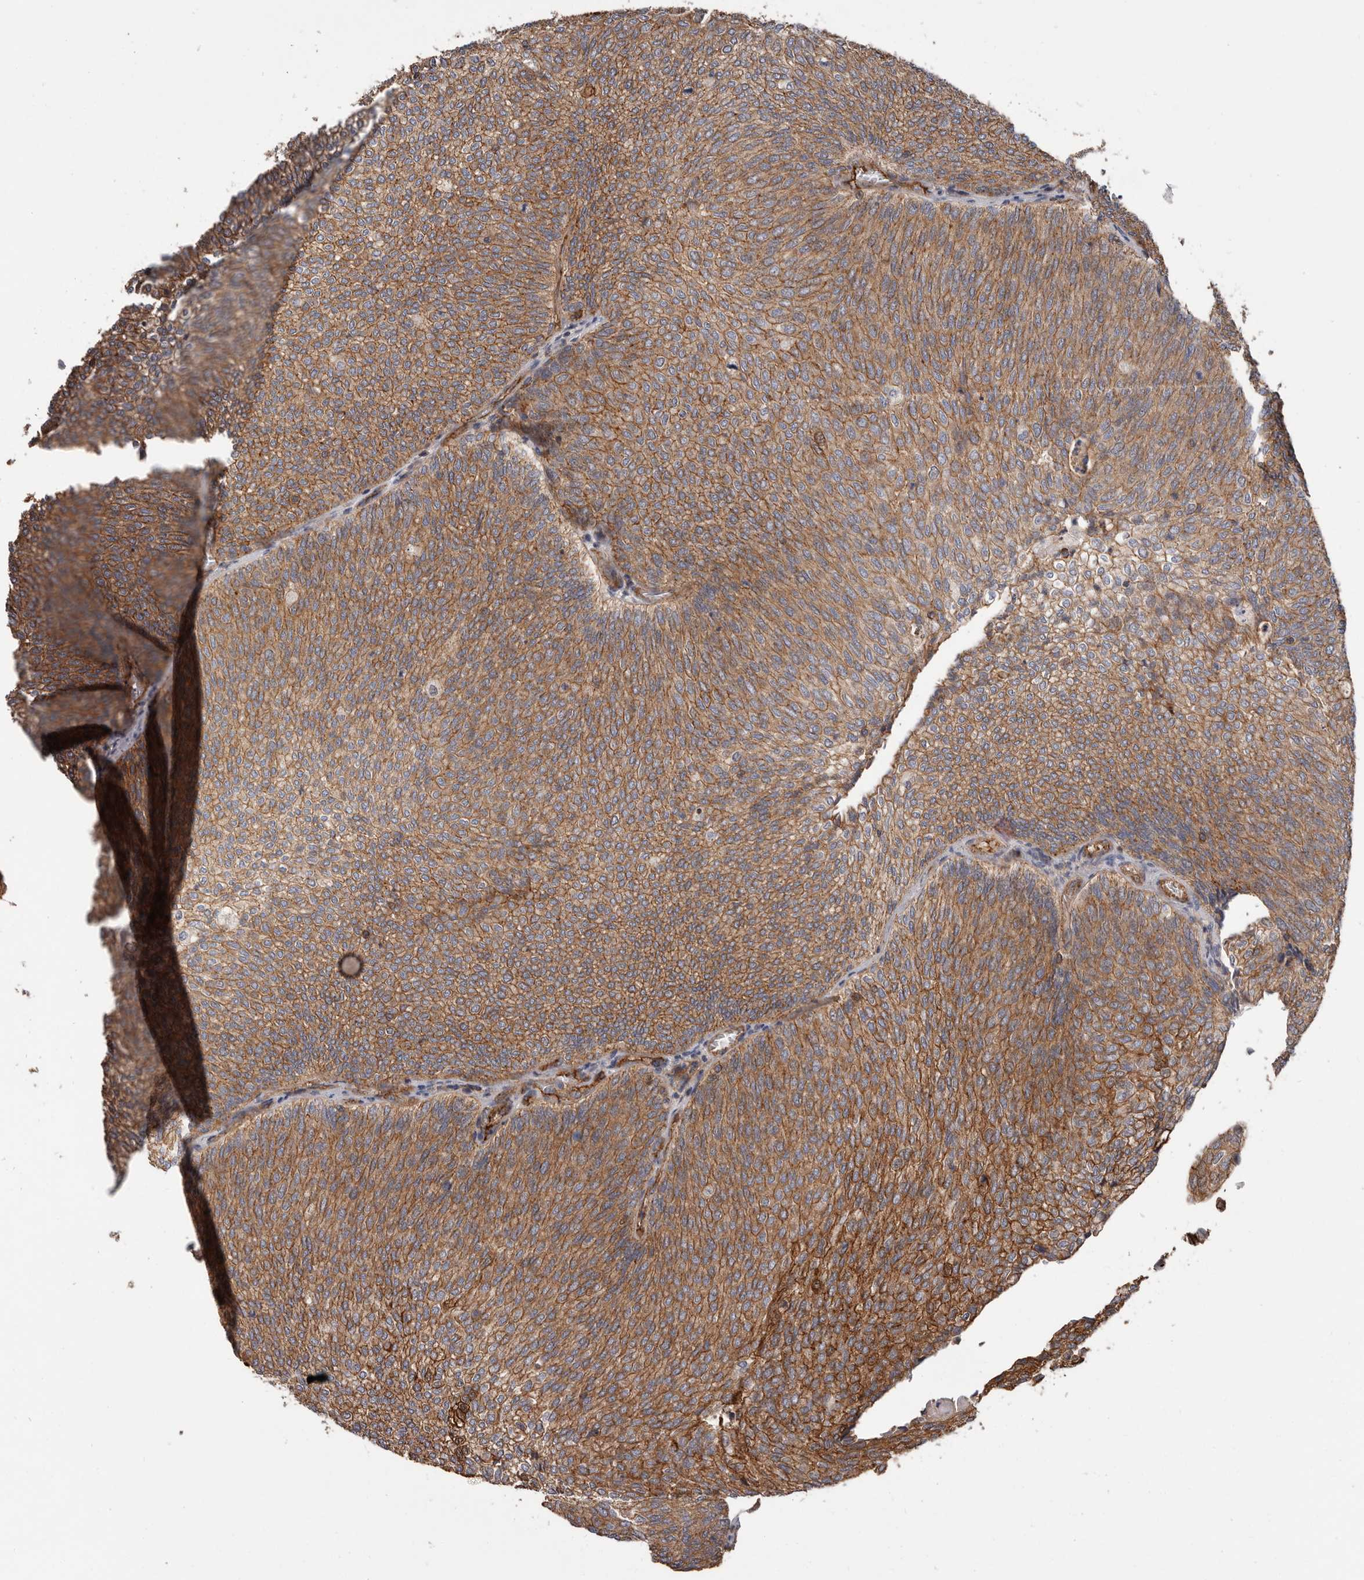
{"staining": {"intensity": "moderate", "quantity": ">75%", "location": "cytoplasmic/membranous"}, "tissue": "urothelial cancer", "cell_type": "Tumor cells", "image_type": "cancer", "snomed": [{"axis": "morphology", "description": "Urothelial carcinoma, Low grade"}, {"axis": "topography", "description": "Urinary bladder"}], "caption": "Immunohistochemical staining of human urothelial cancer shows medium levels of moderate cytoplasmic/membranous protein positivity in about >75% of tumor cells.", "gene": "PNRC2", "patient": {"sex": "female", "age": 79}}